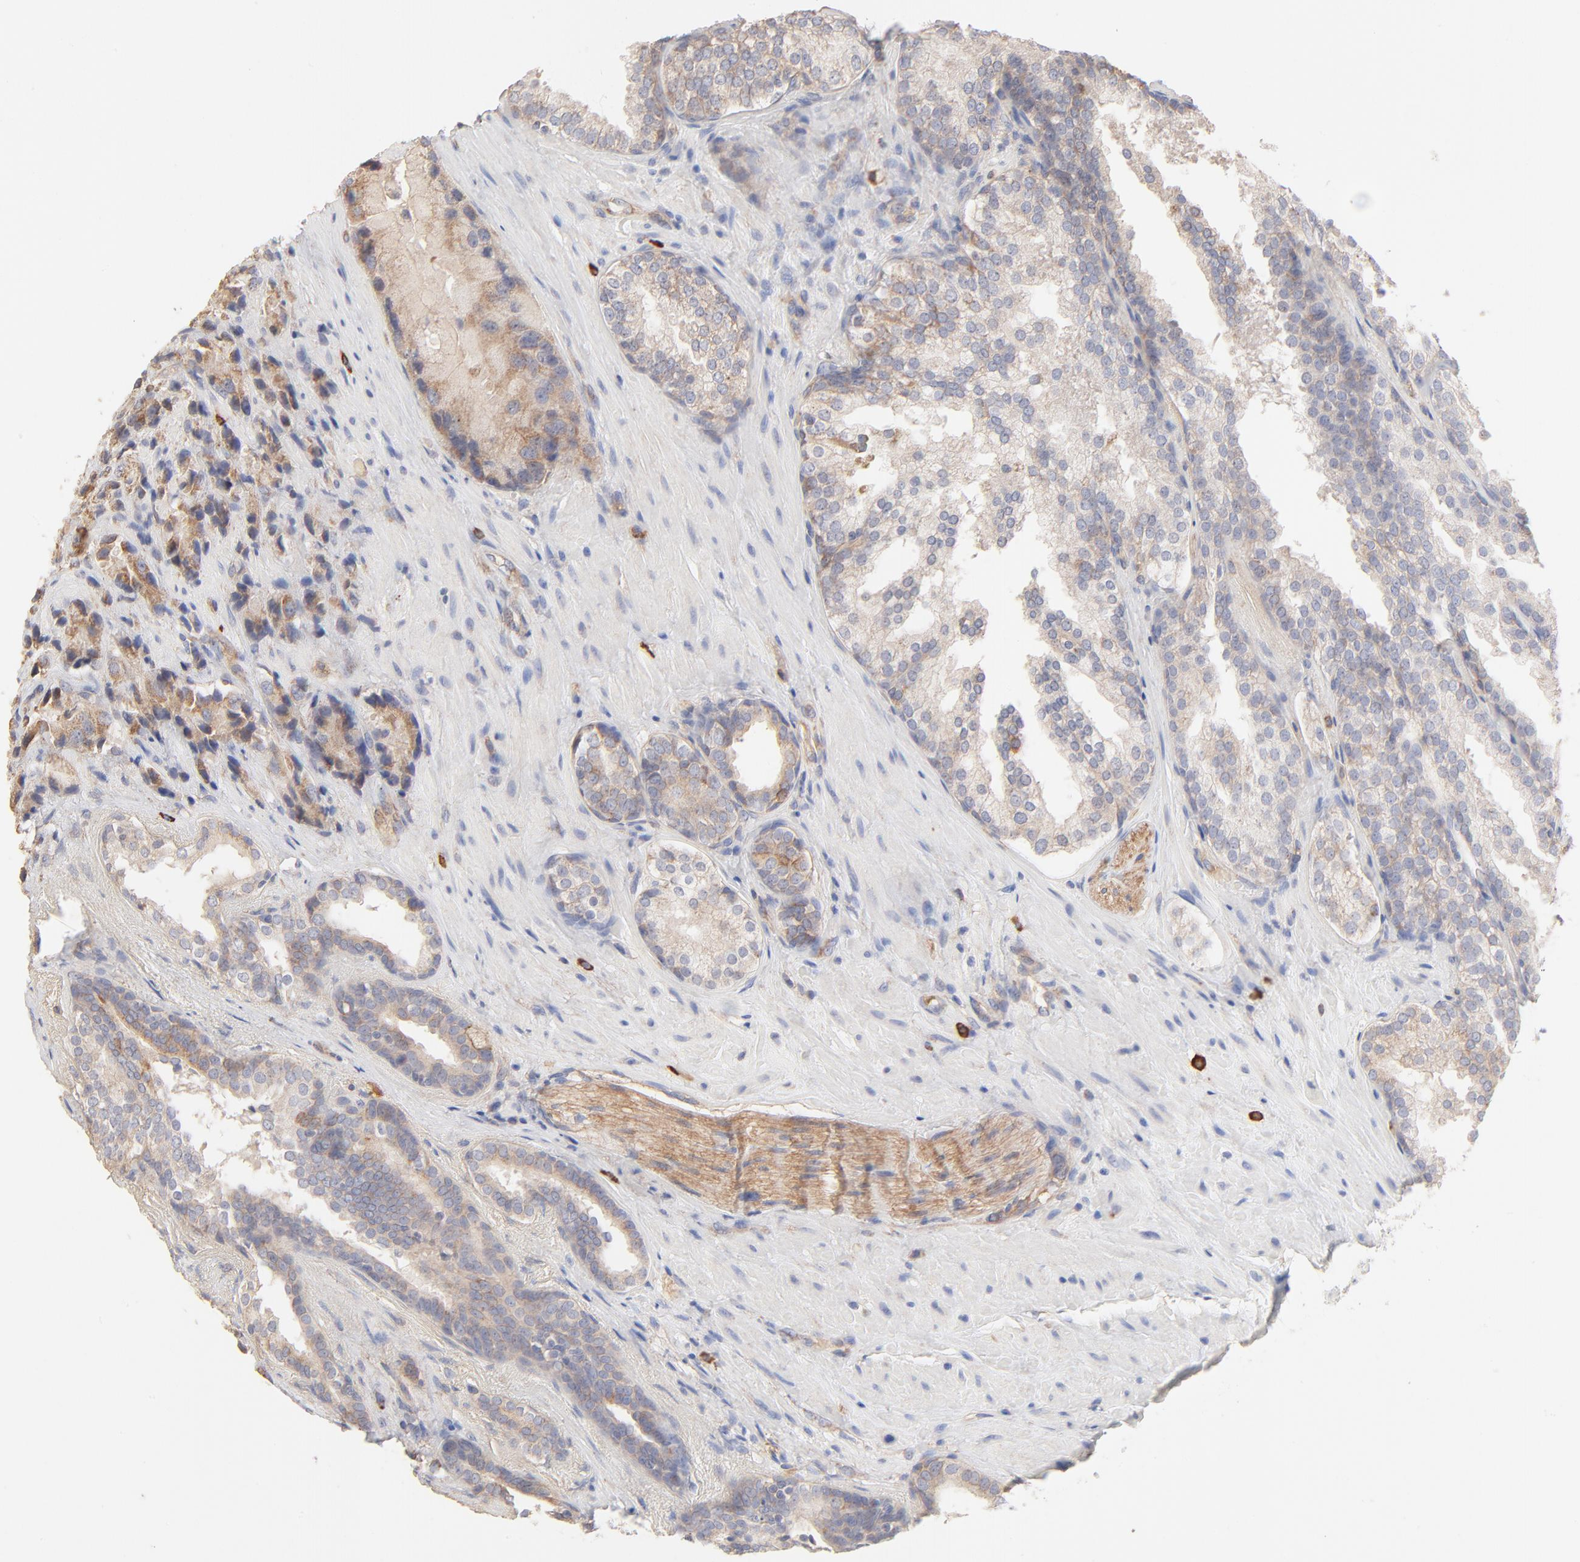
{"staining": {"intensity": "weak", "quantity": ">75%", "location": "cytoplasmic/membranous"}, "tissue": "prostate cancer", "cell_type": "Tumor cells", "image_type": "cancer", "snomed": [{"axis": "morphology", "description": "Adenocarcinoma, High grade"}, {"axis": "topography", "description": "Prostate"}], "caption": "Protein analysis of adenocarcinoma (high-grade) (prostate) tissue exhibits weak cytoplasmic/membranous positivity in approximately >75% of tumor cells.", "gene": "SPTB", "patient": {"sex": "male", "age": 70}}